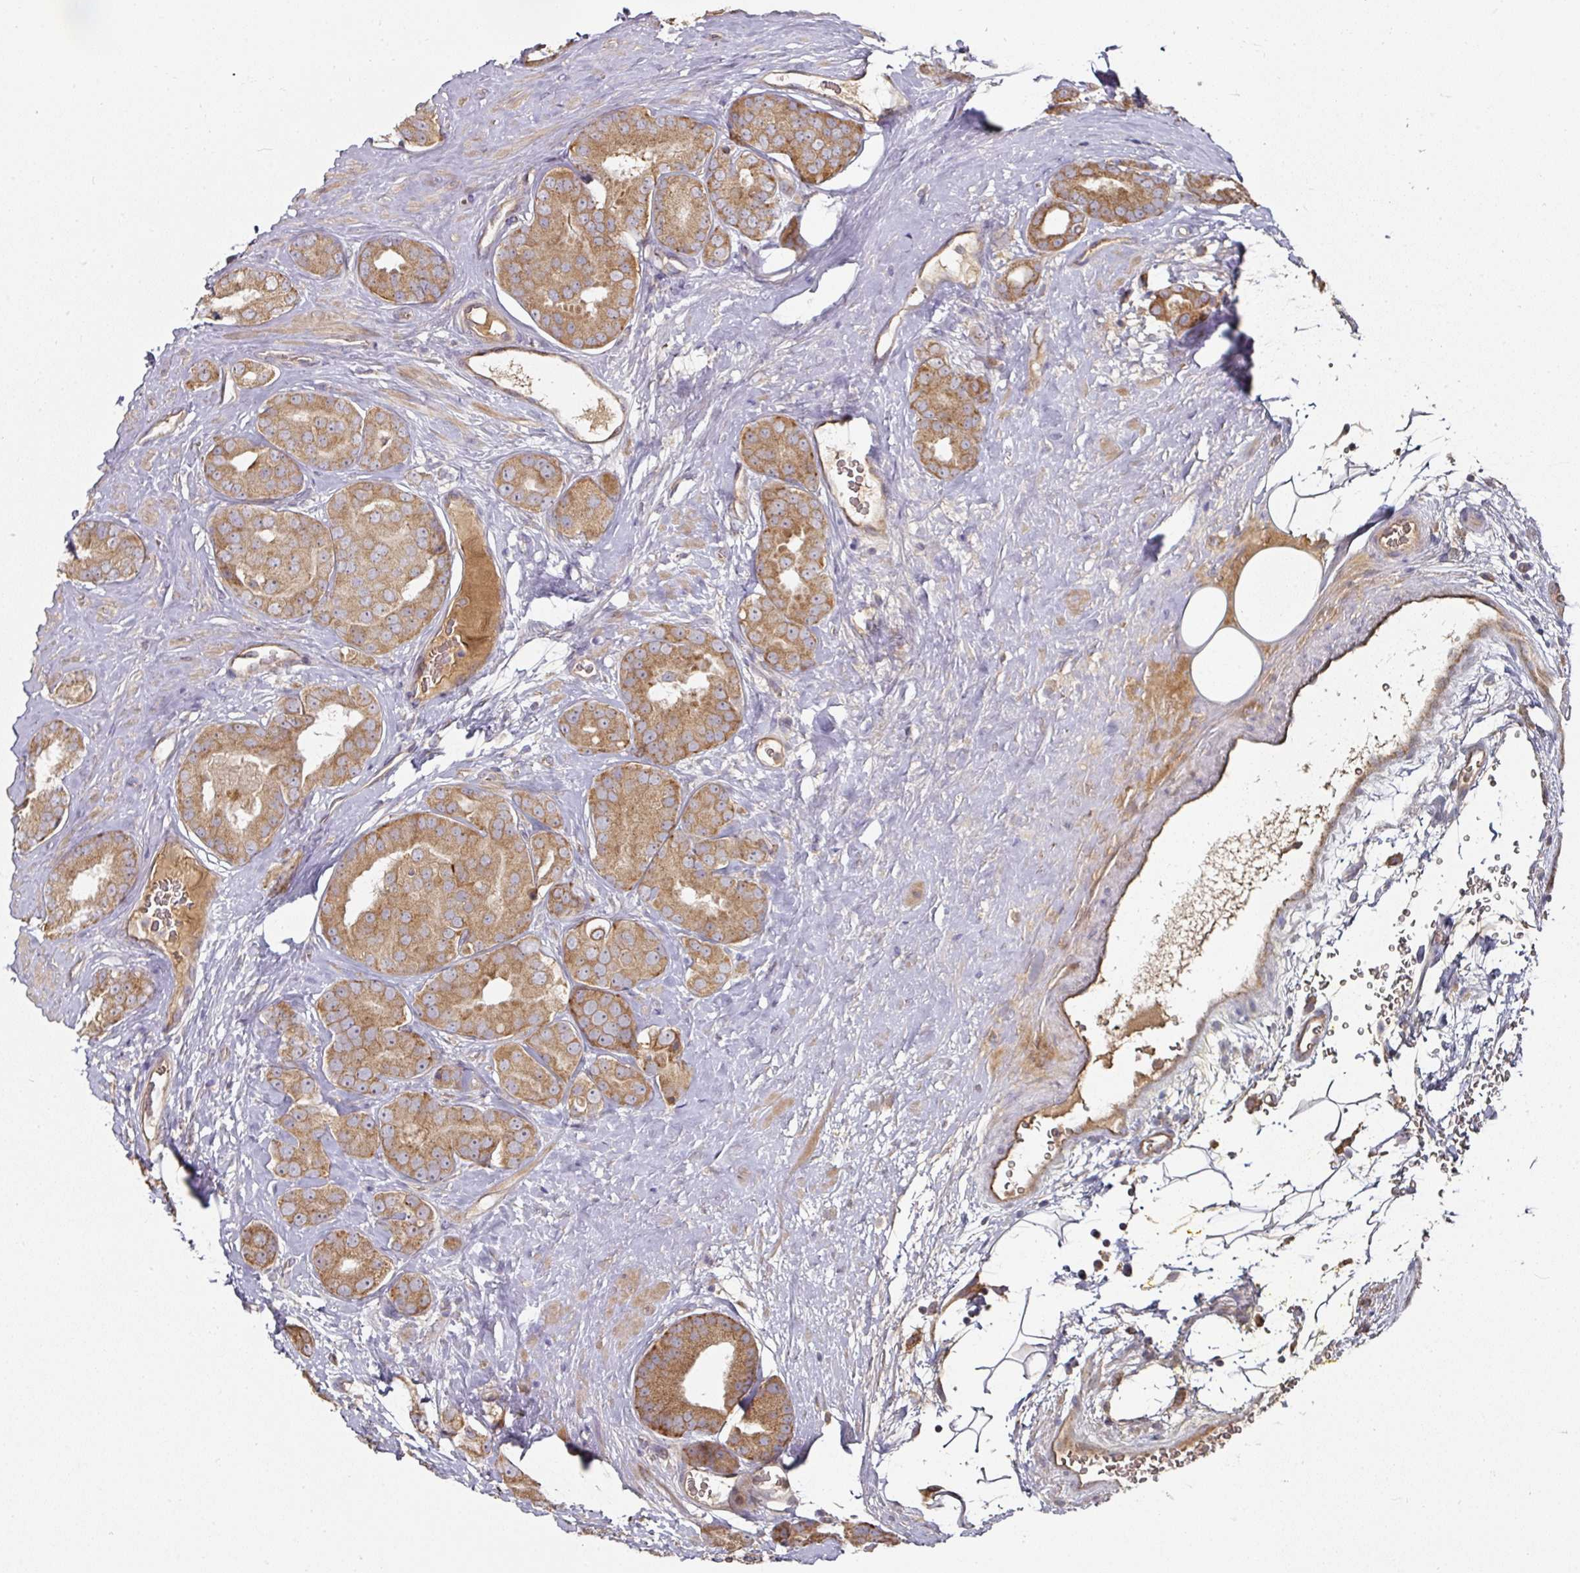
{"staining": {"intensity": "moderate", "quantity": ">75%", "location": "cytoplasmic/membranous"}, "tissue": "prostate cancer", "cell_type": "Tumor cells", "image_type": "cancer", "snomed": [{"axis": "morphology", "description": "Adenocarcinoma, High grade"}, {"axis": "topography", "description": "Prostate"}], "caption": "Protein expression analysis of human prostate cancer reveals moderate cytoplasmic/membranous staining in approximately >75% of tumor cells.", "gene": "DNAJC7", "patient": {"sex": "male", "age": 63}}